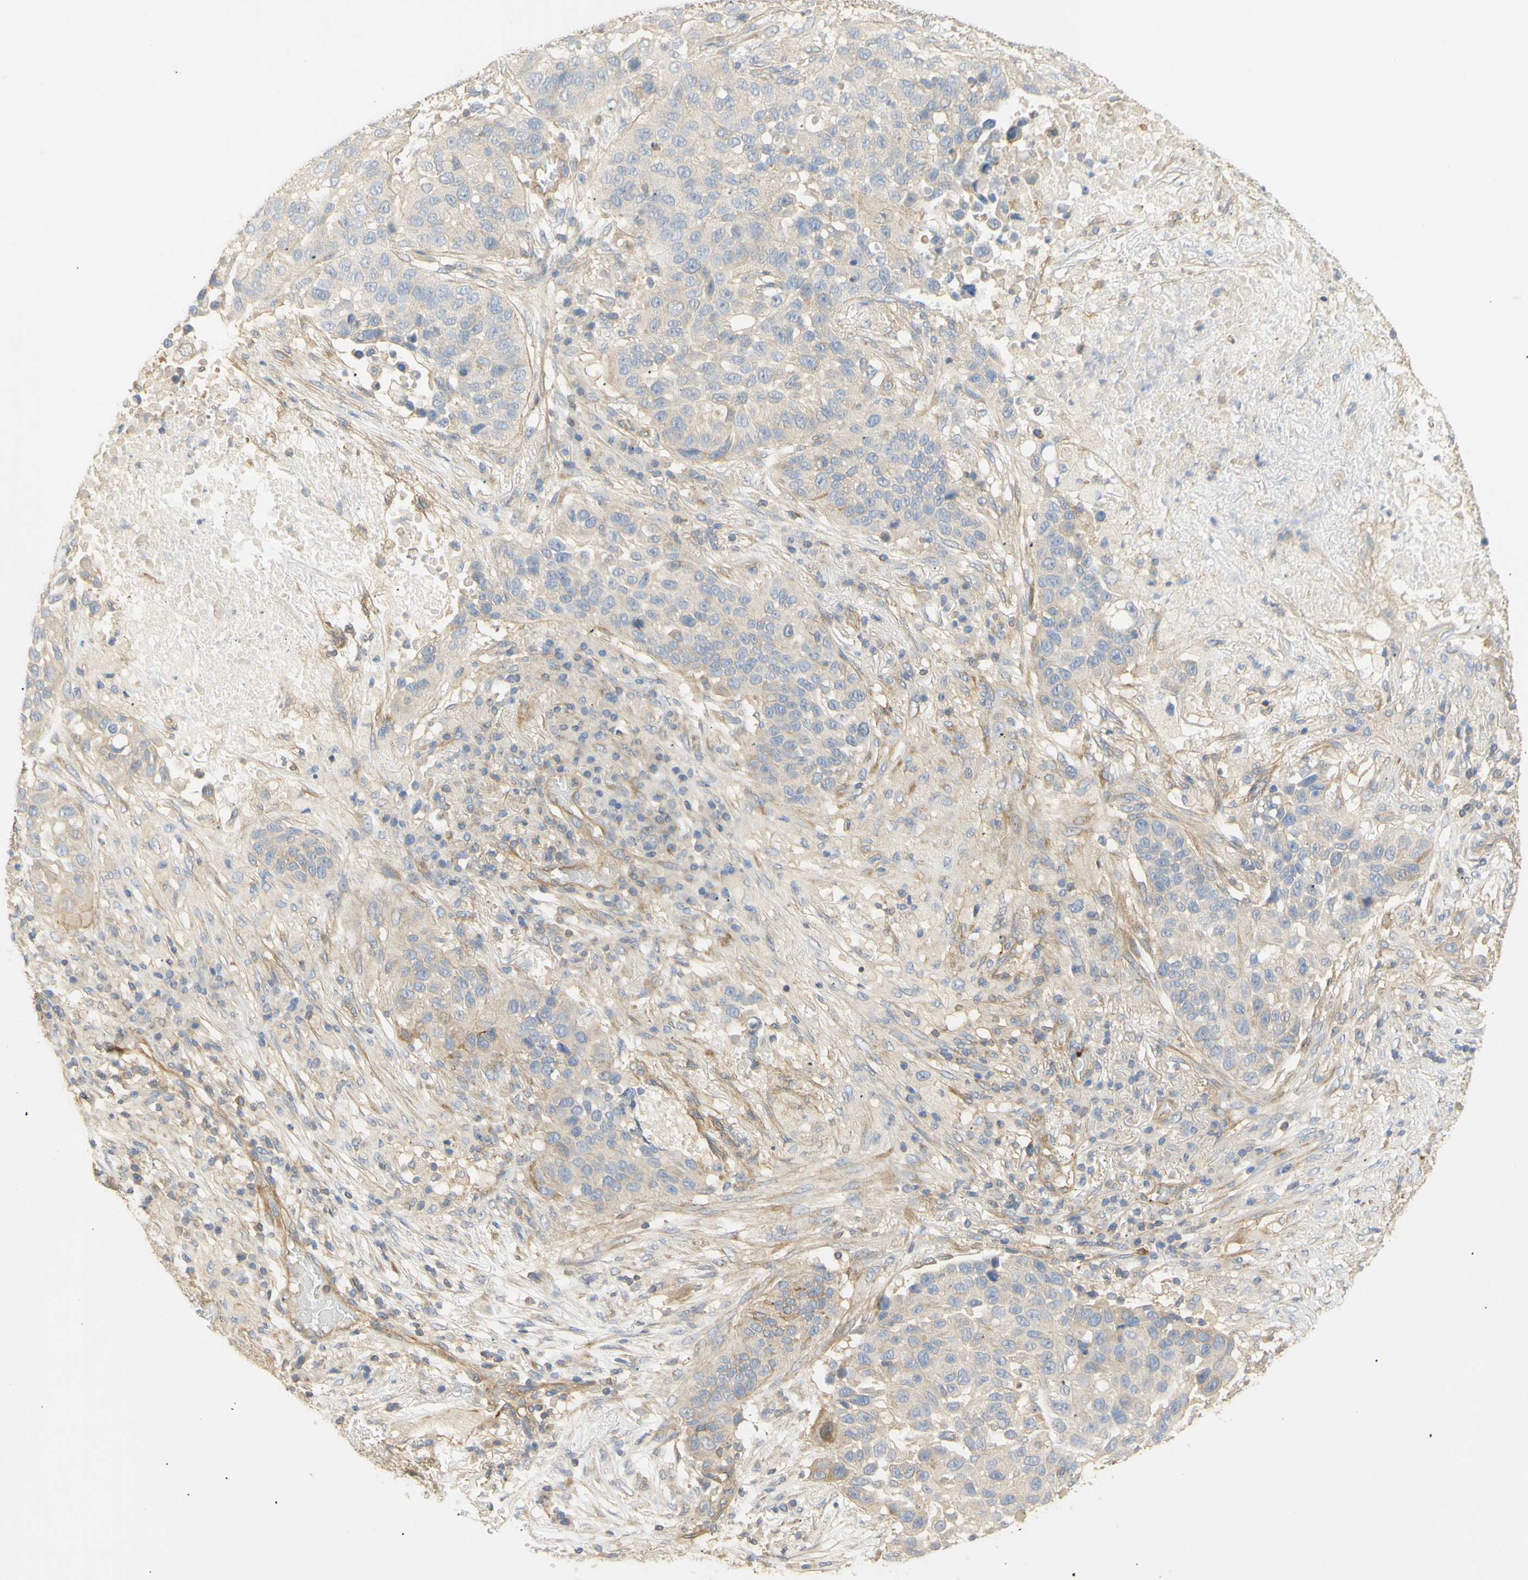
{"staining": {"intensity": "negative", "quantity": "none", "location": "none"}, "tissue": "lung cancer", "cell_type": "Tumor cells", "image_type": "cancer", "snomed": [{"axis": "morphology", "description": "Squamous cell carcinoma, NOS"}, {"axis": "topography", "description": "Lung"}], "caption": "This is a micrograph of immunohistochemistry staining of squamous cell carcinoma (lung), which shows no positivity in tumor cells.", "gene": "KCNE4", "patient": {"sex": "male", "age": 57}}